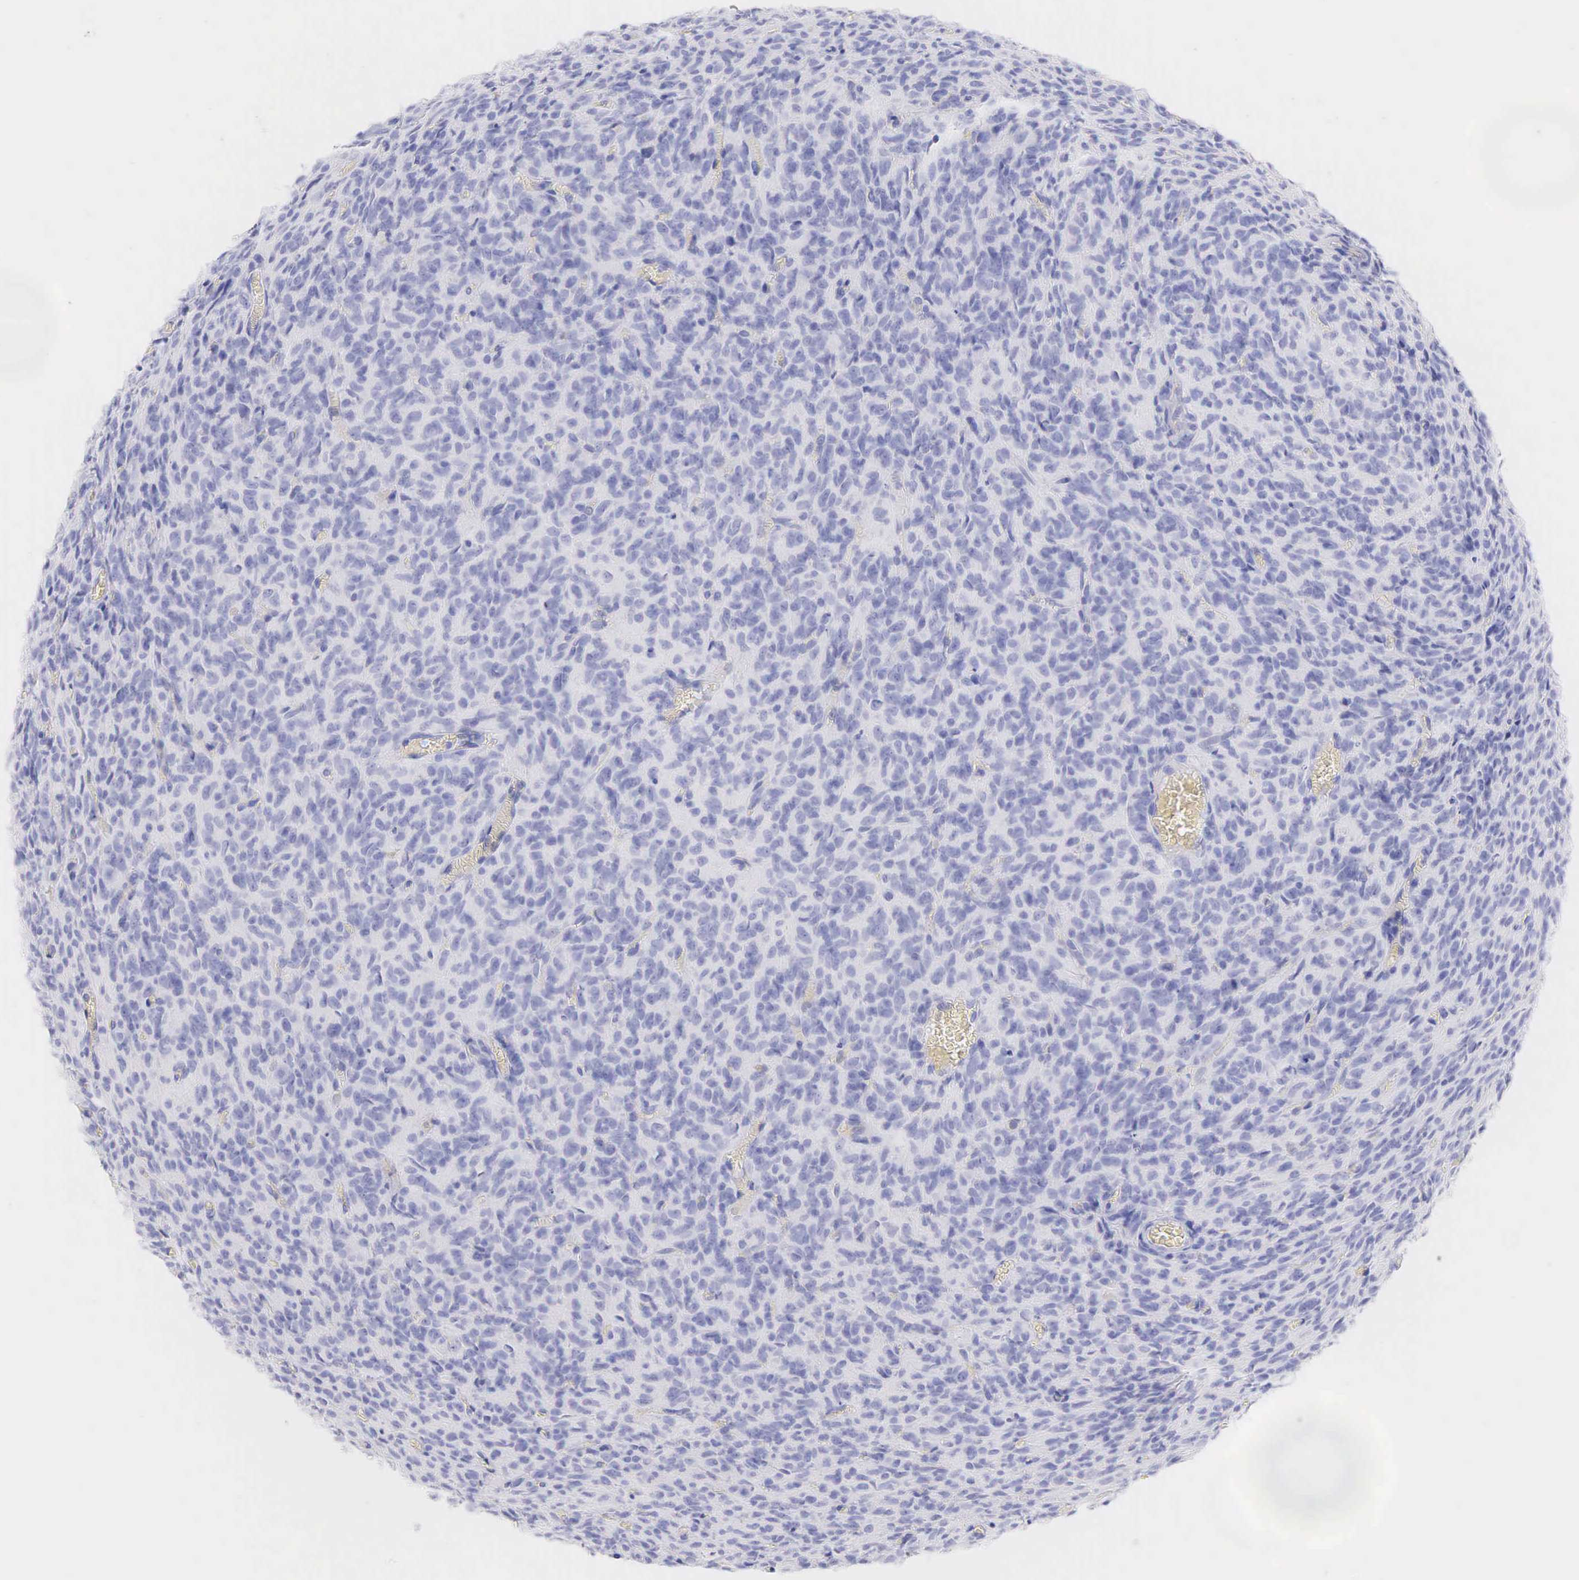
{"staining": {"intensity": "negative", "quantity": "none", "location": "none"}, "tissue": "glioma", "cell_type": "Tumor cells", "image_type": "cancer", "snomed": [{"axis": "morphology", "description": "Glioma, malignant, High grade"}, {"axis": "topography", "description": "Brain"}], "caption": "This is a histopathology image of immunohistochemistry (IHC) staining of malignant glioma (high-grade), which shows no expression in tumor cells.", "gene": "KRT14", "patient": {"sex": "male", "age": 56}}